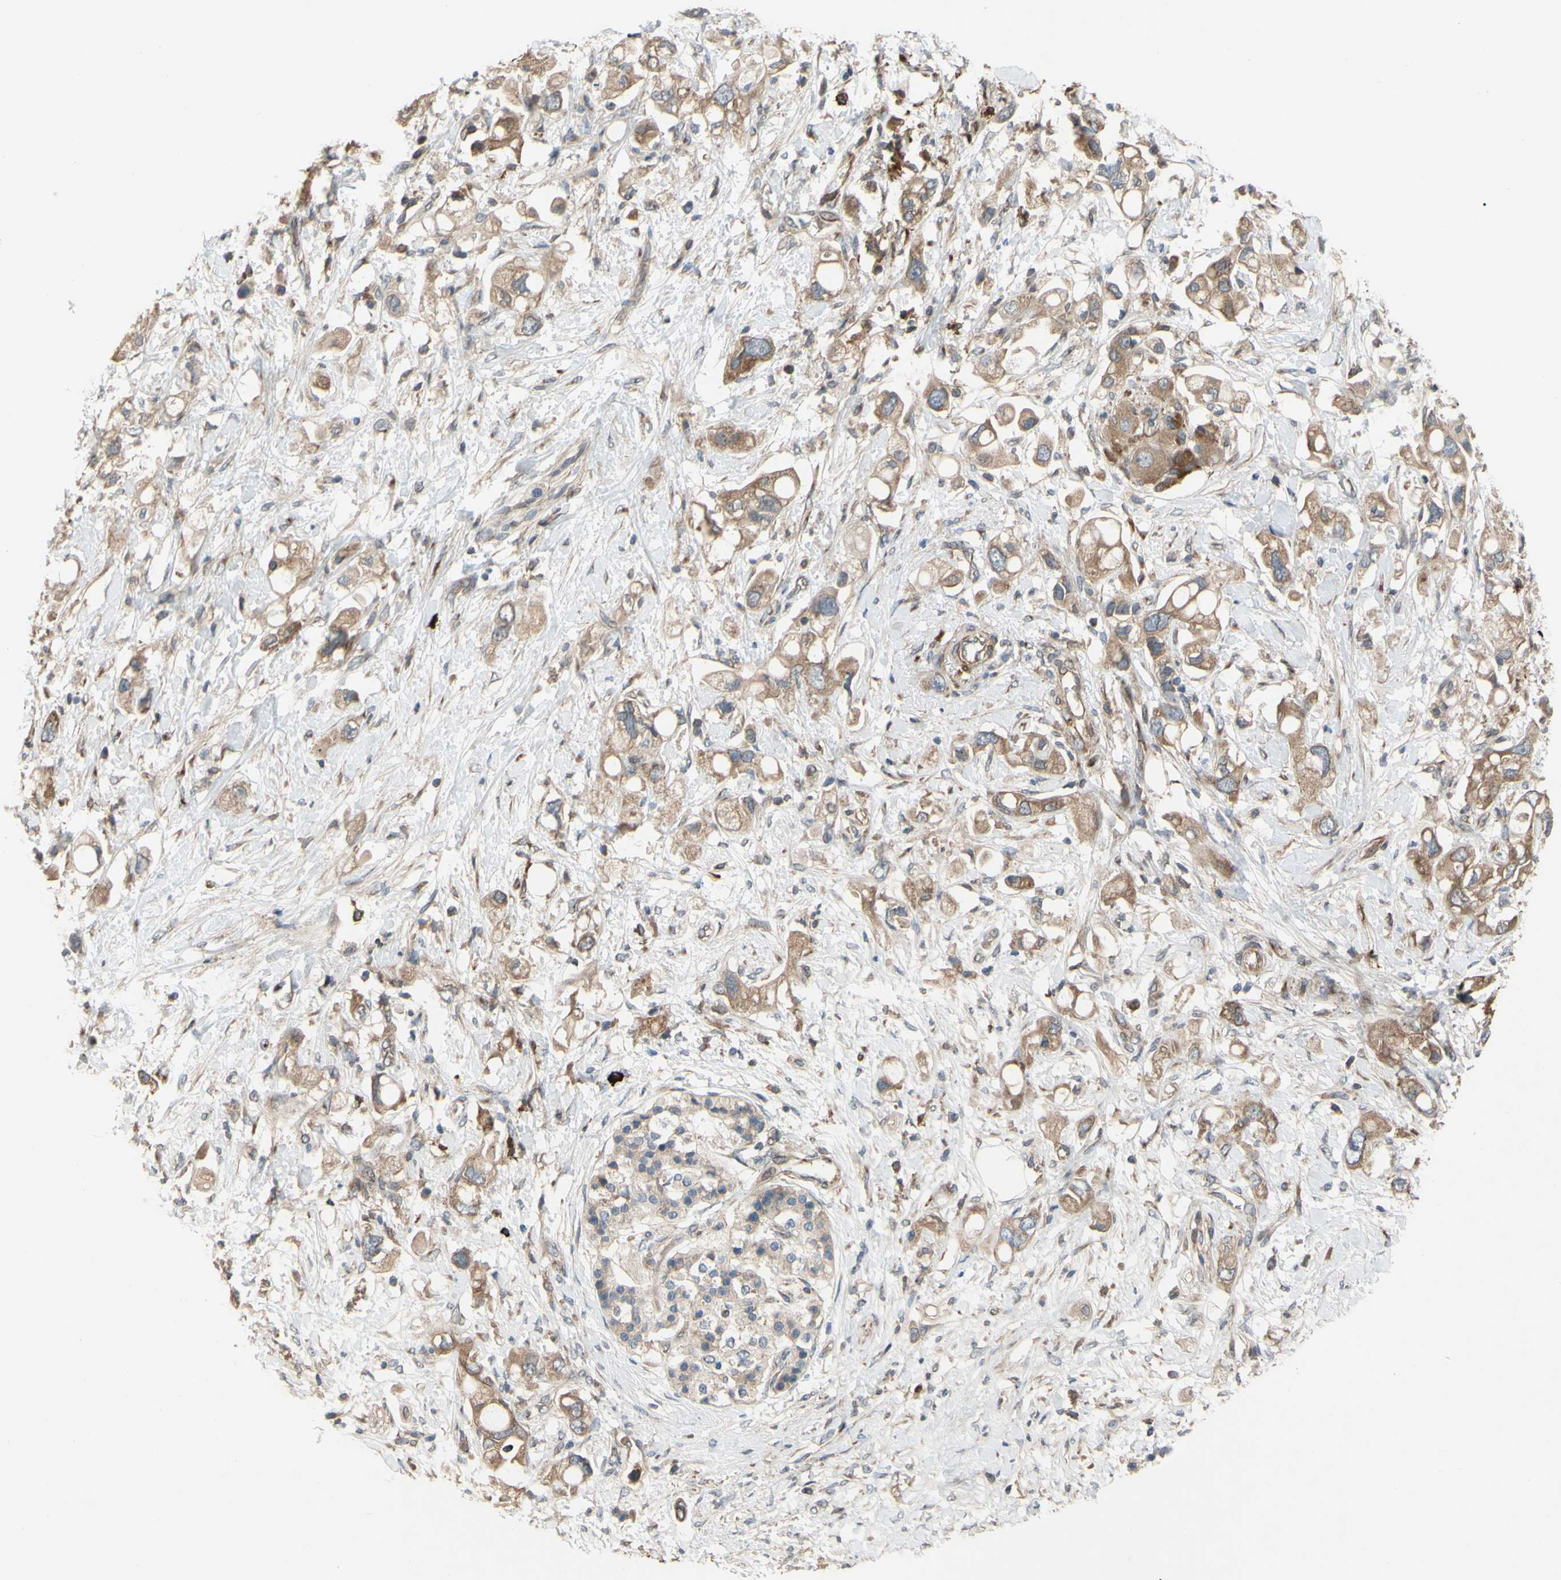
{"staining": {"intensity": "weak", "quantity": ">75%", "location": "cytoplasmic/membranous"}, "tissue": "pancreatic cancer", "cell_type": "Tumor cells", "image_type": "cancer", "snomed": [{"axis": "morphology", "description": "Adenocarcinoma, NOS"}, {"axis": "topography", "description": "Pancreas"}], "caption": "Protein expression analysis of human adenocarcinoma (pancreatic) reveals weak cytoplasmic/membranous staining in about >75% of tumor cells.", "gene": "SPTLC1", "patient": {"sex": "female", "age": 56}}